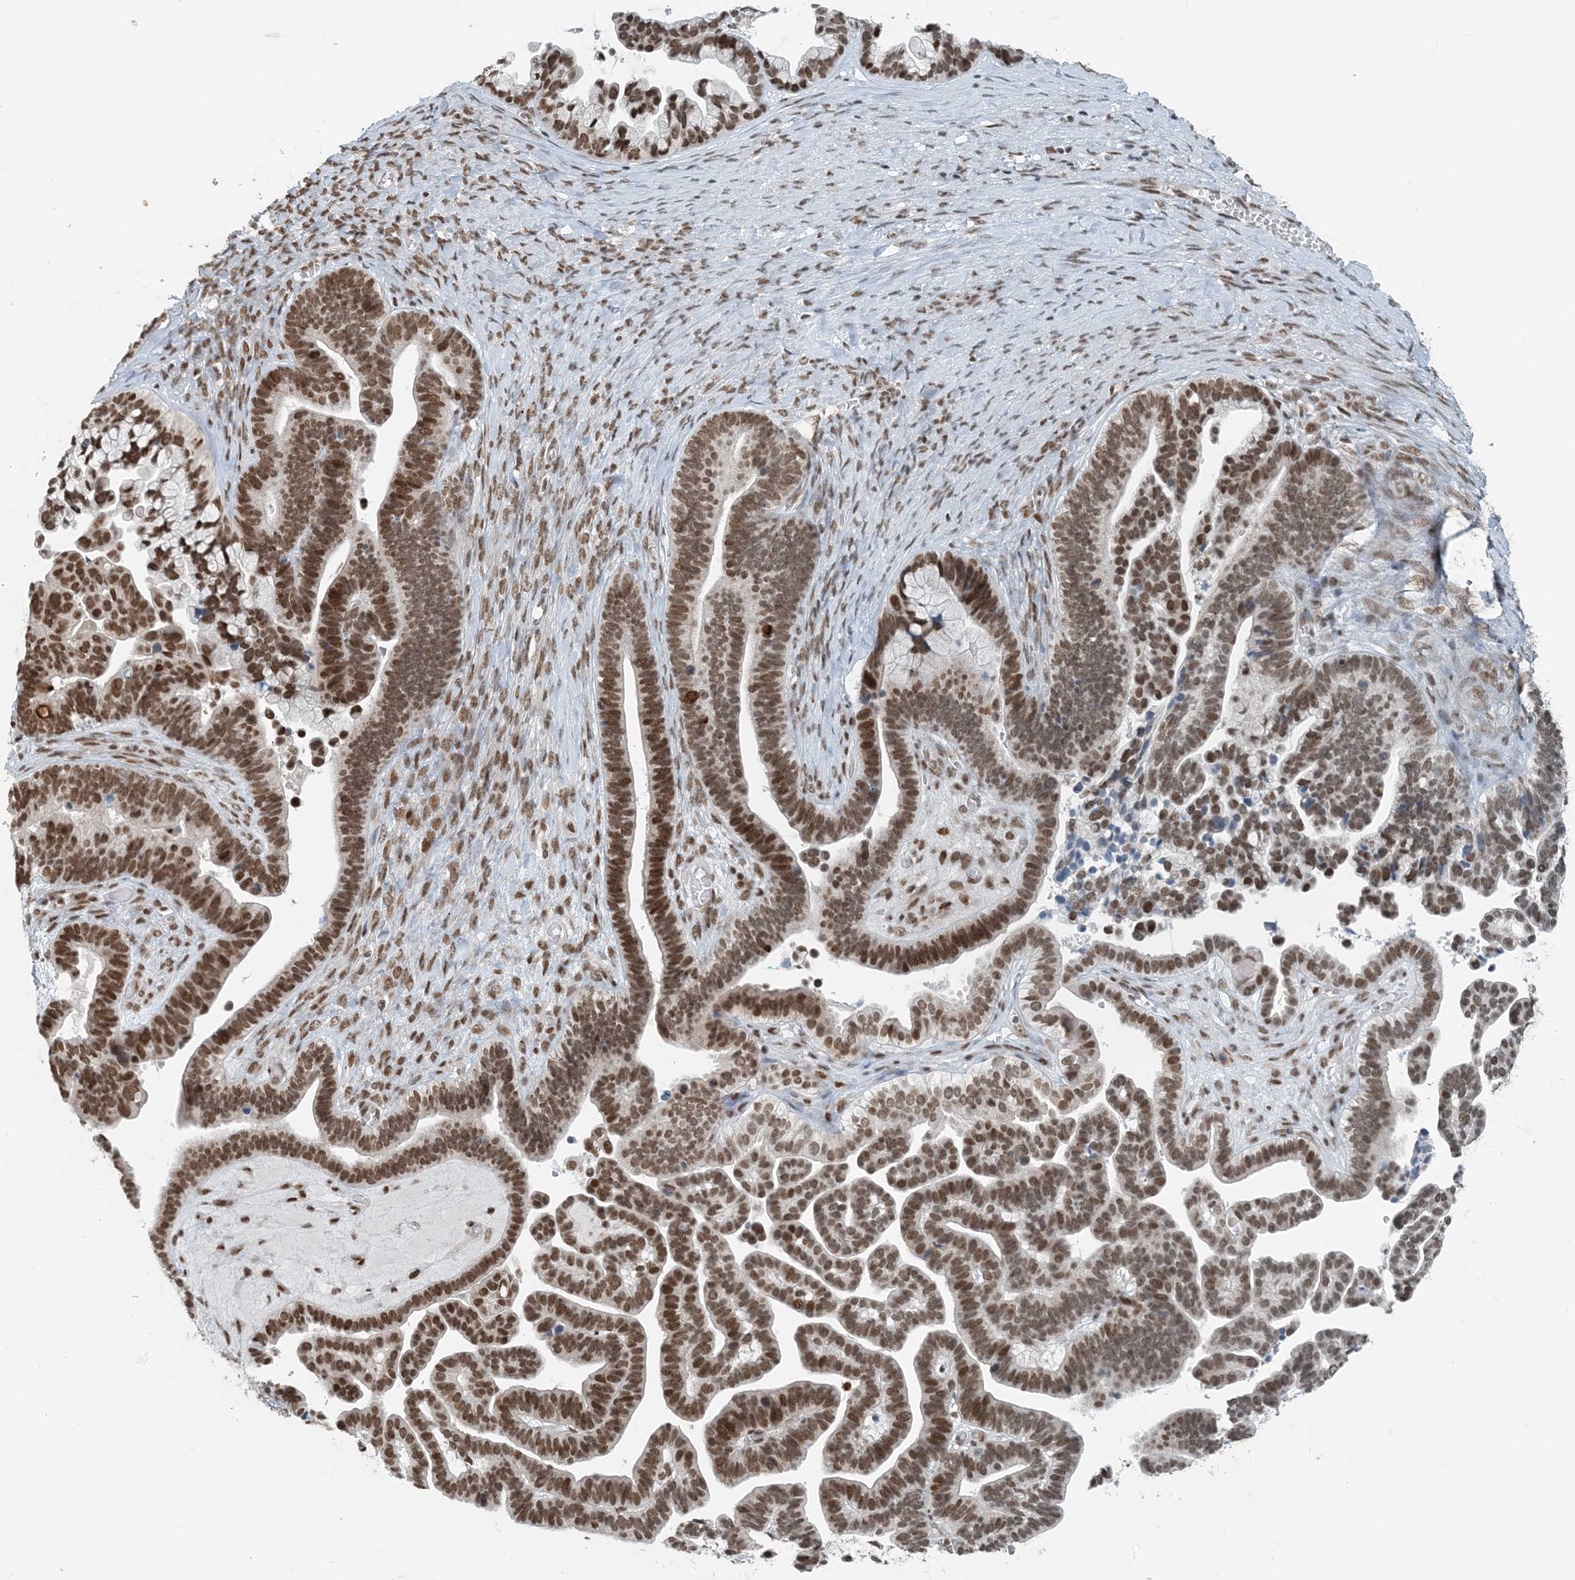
{"staining": {"intensity": "moderate", "quantity": ">75%", "location": "nuclear"}, "tissue": "ovarian cancer", "cell_type": "Tumor cells", "image_type": "cancer", "snomed": [{"axis": "morphology", "description": "Cystadenocarcinoma, serous, NOS"}, {"axis": "topography", "description": "Ovary"}], "caption": "Ovarian cancer (serous cystadenocarcinoma) was stained to show a protein in brown. There is medium levels of moderate nuclear staining in approximately >75% of tumor cells. Ihc stains the protein of interest in brown and the nuclei are stained blue.", "gene": "ZNF500", "patient": {"sex": "female", "age": 56}}